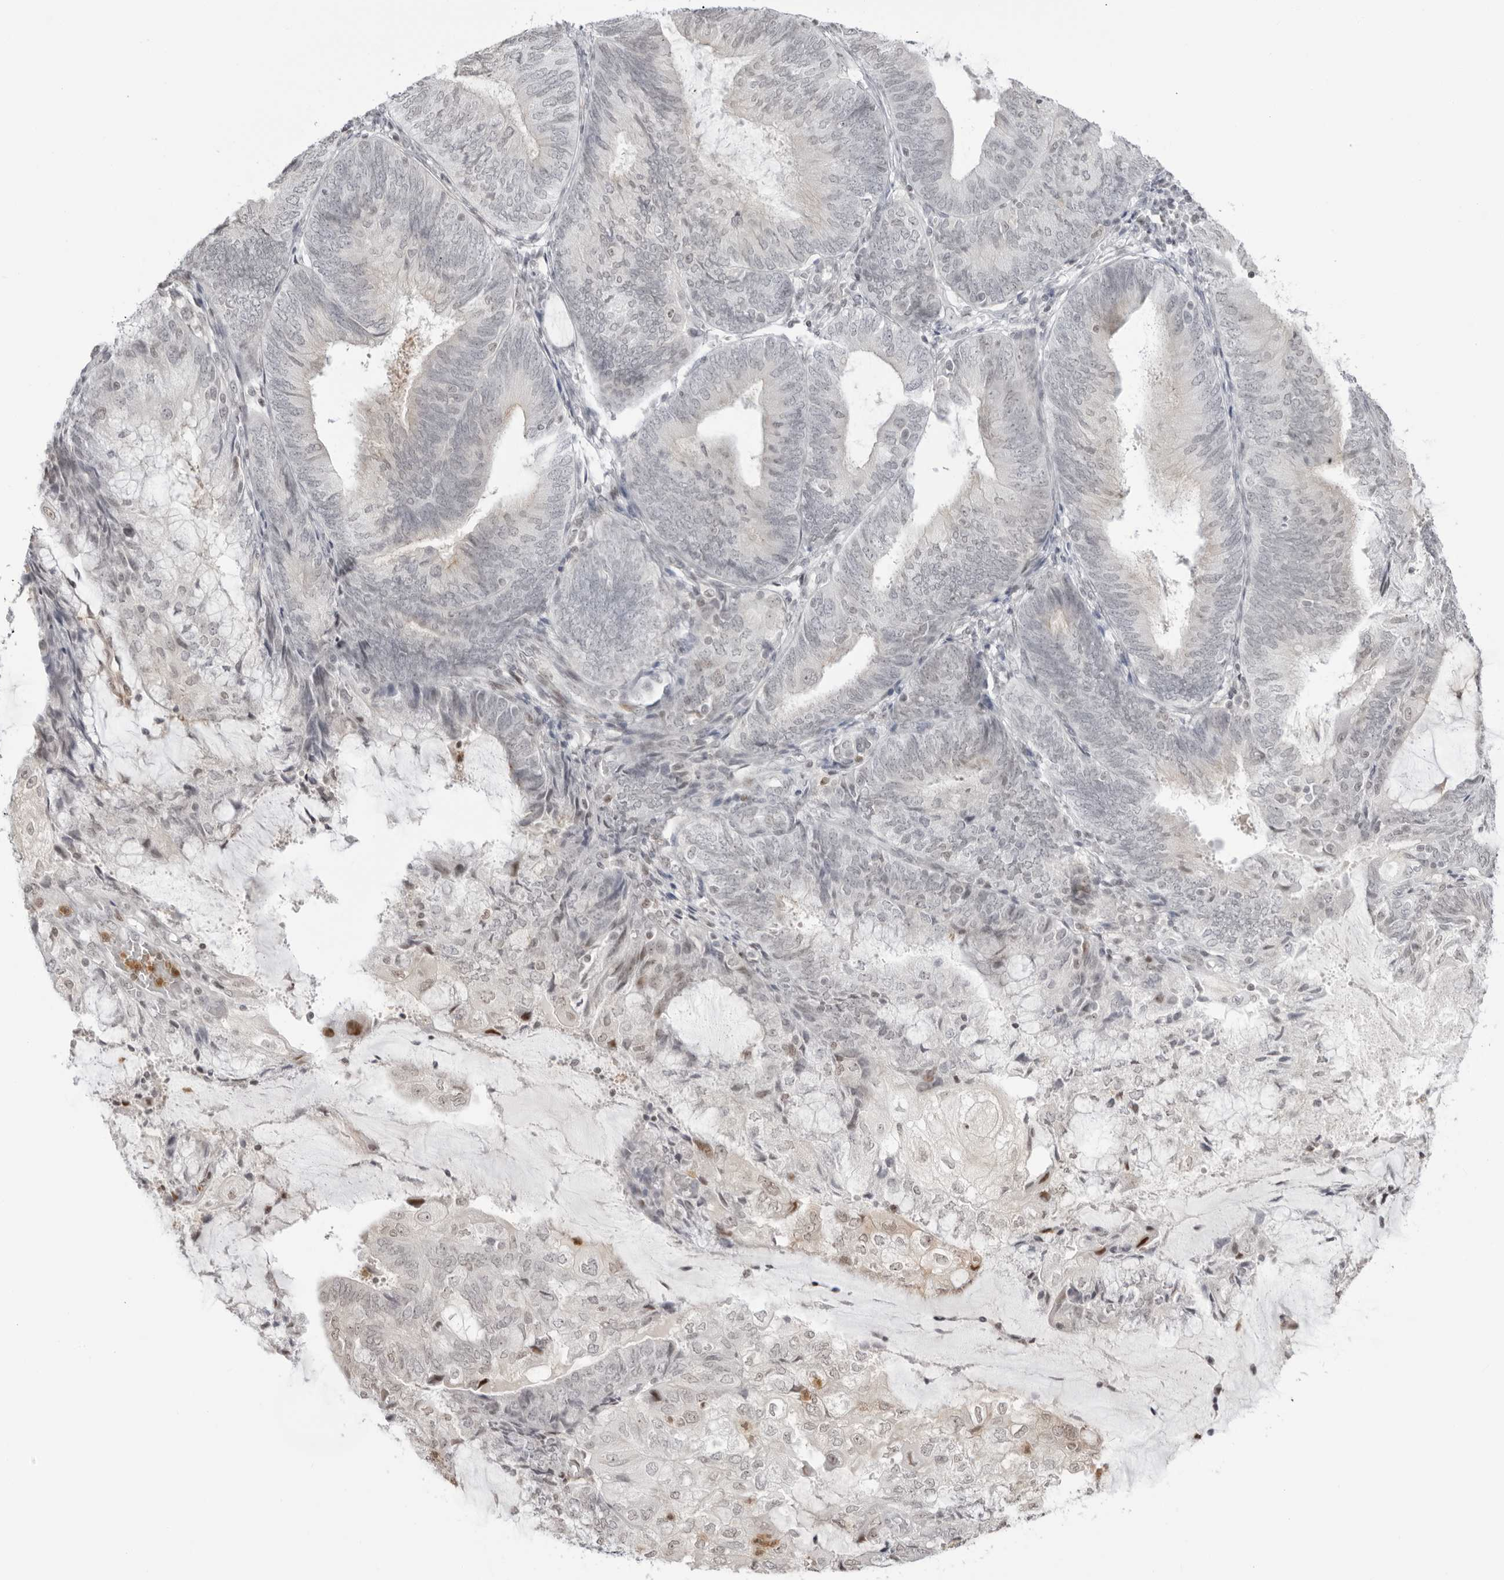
{"staining": {"intensity": "negative", "quantity": "none", "location": "none"}, "tissue": "endometrial cancer", "cell_type": "Tumor cells", "image_type": "cancer", "snomed": [{"axis": "morphology", "description": "Adenocarcinoma, NOS"}, {"axis": "topography", "description": "Endometrium"}], "caption": "The IHC image has no significant staining in tumor cells of adenocarcinoma (endometrial) tissue. (DAB immunohistochemistry (IHC), high magnification).", "gene": "RNF146", "patient": {"sex": "female", "age": 81}}